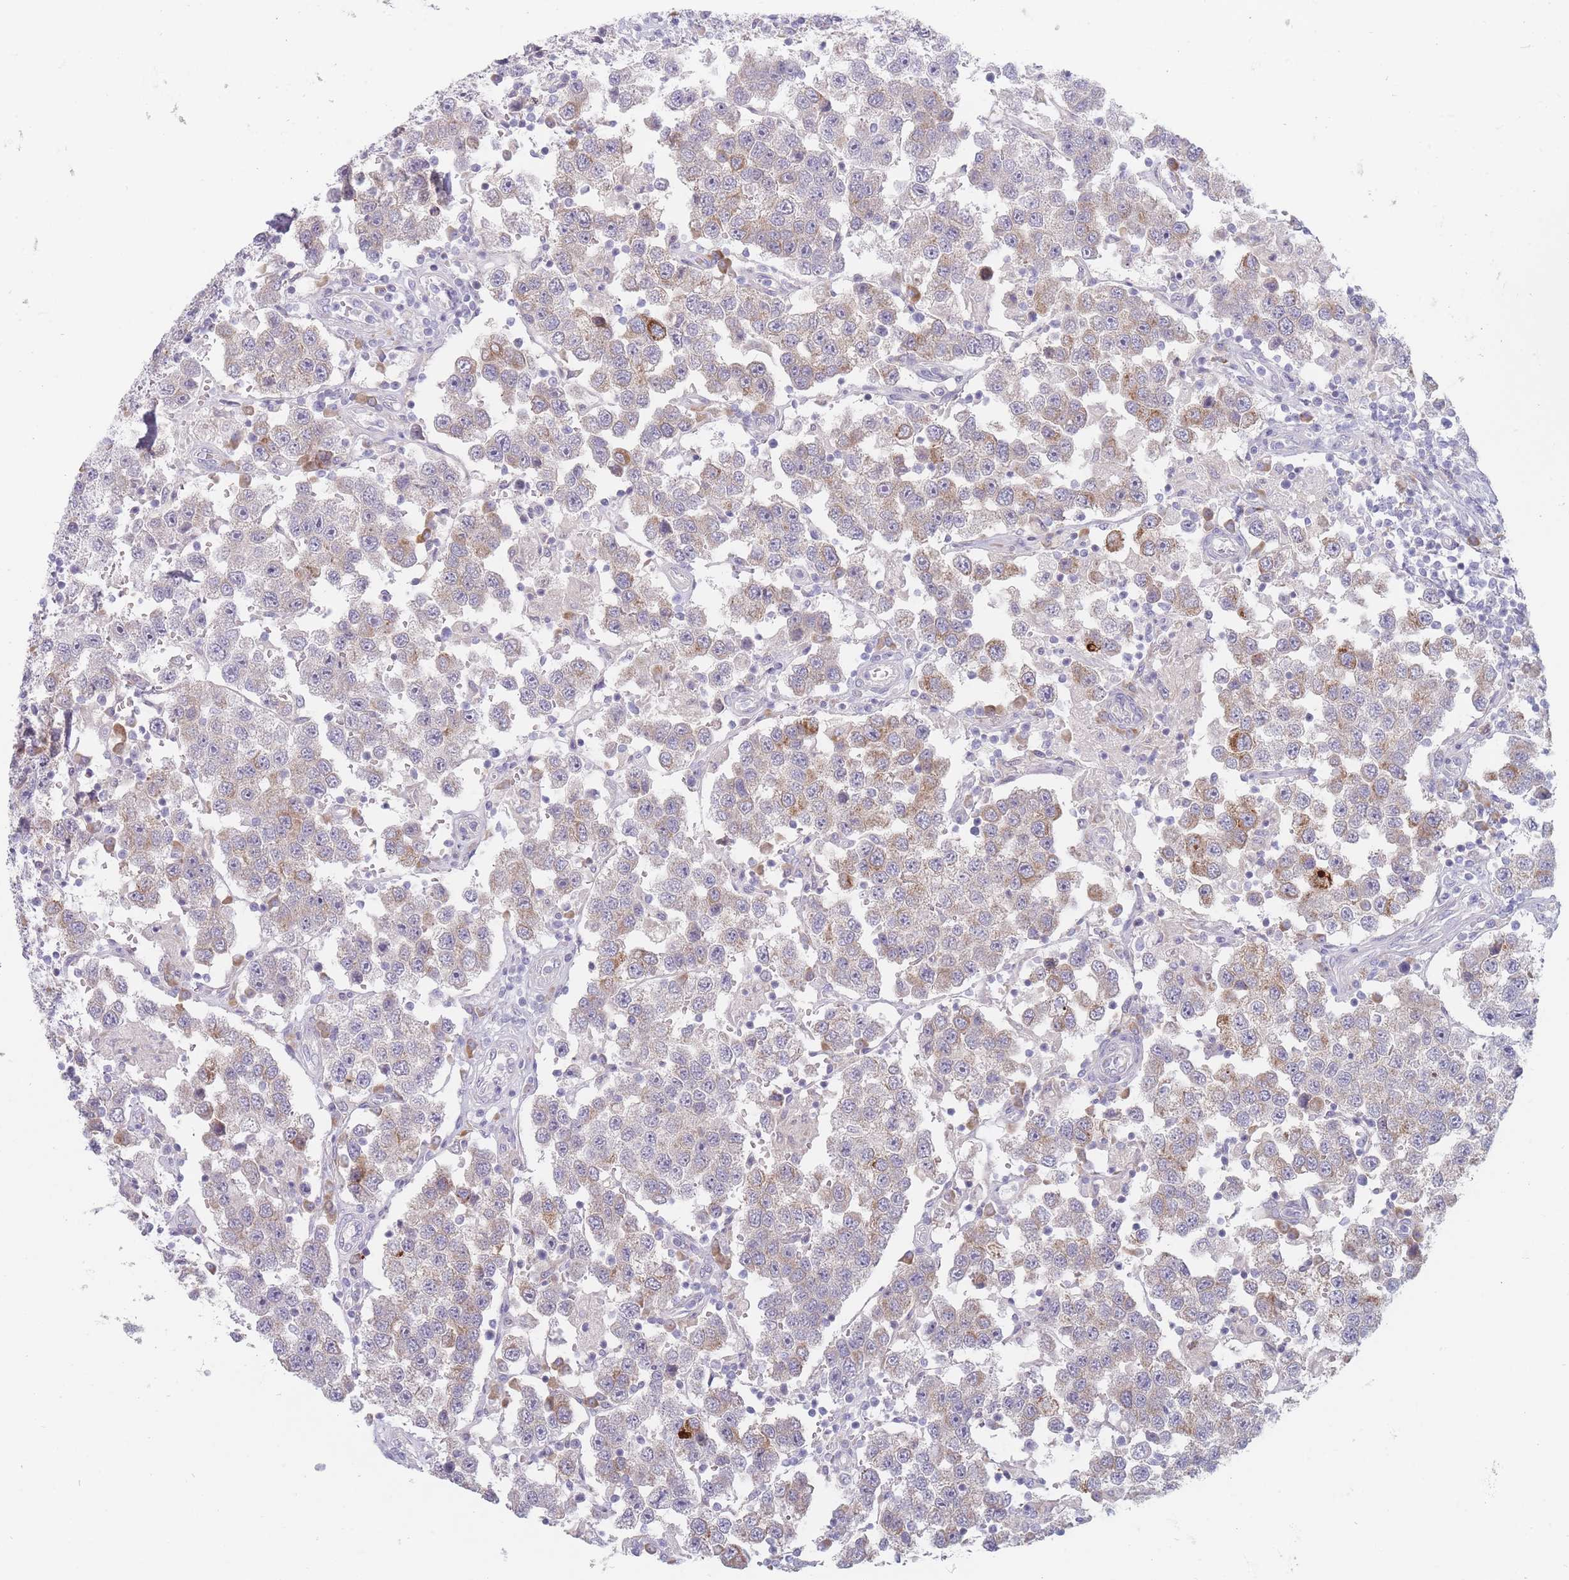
{"staining": {"intensity": "weak", "quantity": "25%-75%", "location": "cytoplasmic/membranous"}, "tissue": "testis cancer", "cell_type": "Tumor cells", "image_type": "cancer", "snomed": [{"axis": "morphology", "description": "Seminoma, NOS"}, {"axis": "topography", "description": "Testis"}], "caption": "The histopathology image reveals a brown stain indicating the presence of a protein in the cytoplasmic/membranous of tumor cells in seminoma (testis).", "gene": "SPATS1", "patient": {"sex": "male", "age": 37}}